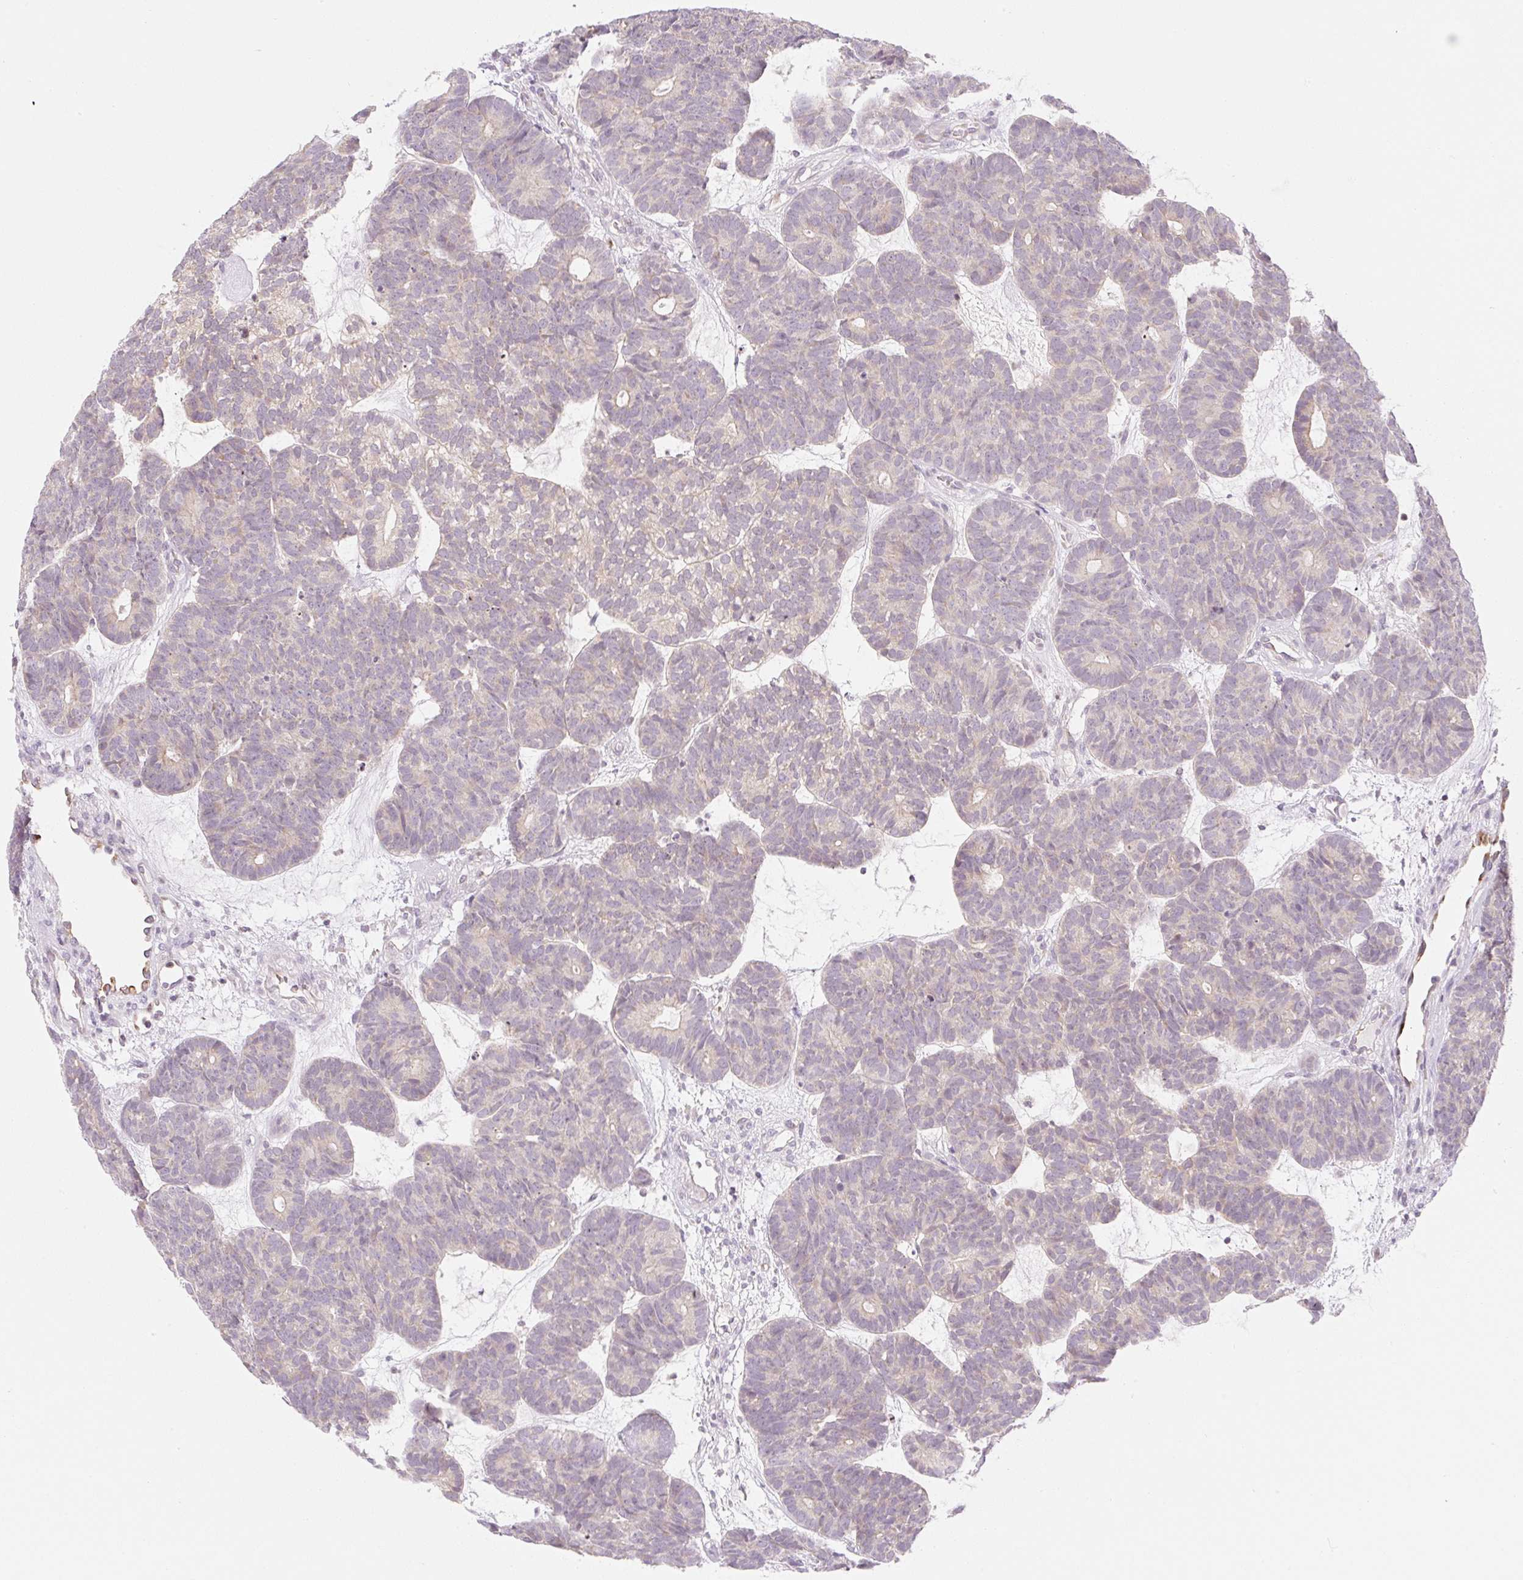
{"staining": {"intensity": "weak", "quantity": "<25%", "location": "cytoplasmic/membranous"}, "tissue": "head and neck cancer", "cell_type": "Tumor cells", "image_type": "cancer", "snomed": [{"axis": "morphology", "description": "Adenocarcinoma, NOS"}, {"axis": "topography", "description": "Head-Neck"}], "caption": "DAB (3,3'-diaminobenzidine) immunohistochemical staining of human head and neck cancer (adenocarcinoma) reveals no significant expression in tumor cells.", "gene": "CASKIN1", "patient": {"sex": "female", "age": 81}}